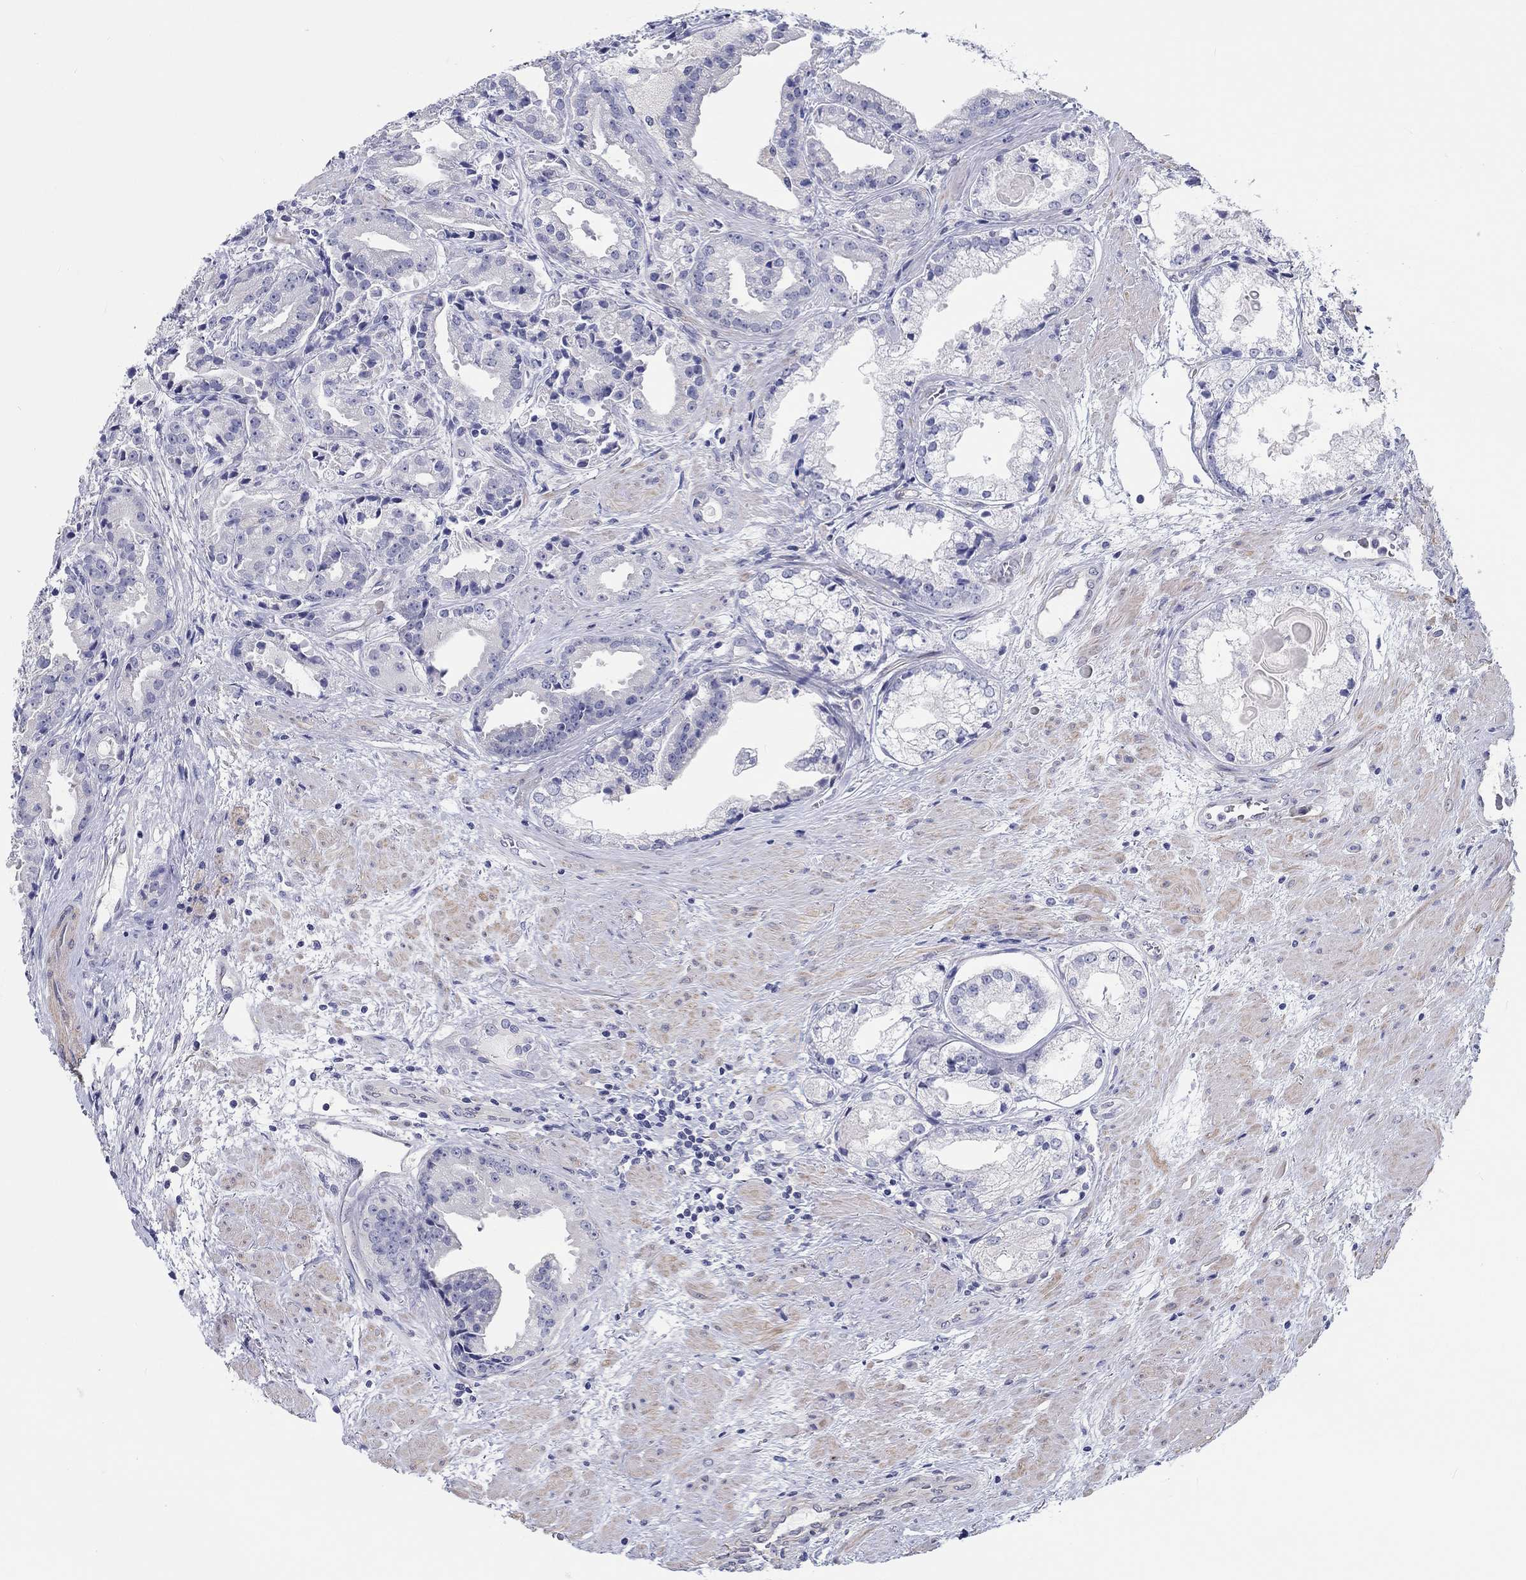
{"staining": {"intensity": "negative", "quantity": "none", "location": "none"}, "tissue": "prostate cancer", "cell_type": "Tumor cells", "image_type": "cancer", "snomed": [{"axis": "morphology", "description": "Adenocarcinoma, NOS"}, {"axis": "morphology", "description": "Adenocarcinoma, High grade"}, {"axis": "topography", "description": "Prostate"}], "caption": "High power microscopy micrograph of an IHC image of prostate high-grade adenocarcinoma, revealing no significant expression in tumor cells.", "gene": "CRYGD", "patient": {"sex": "male", "age": 64}}